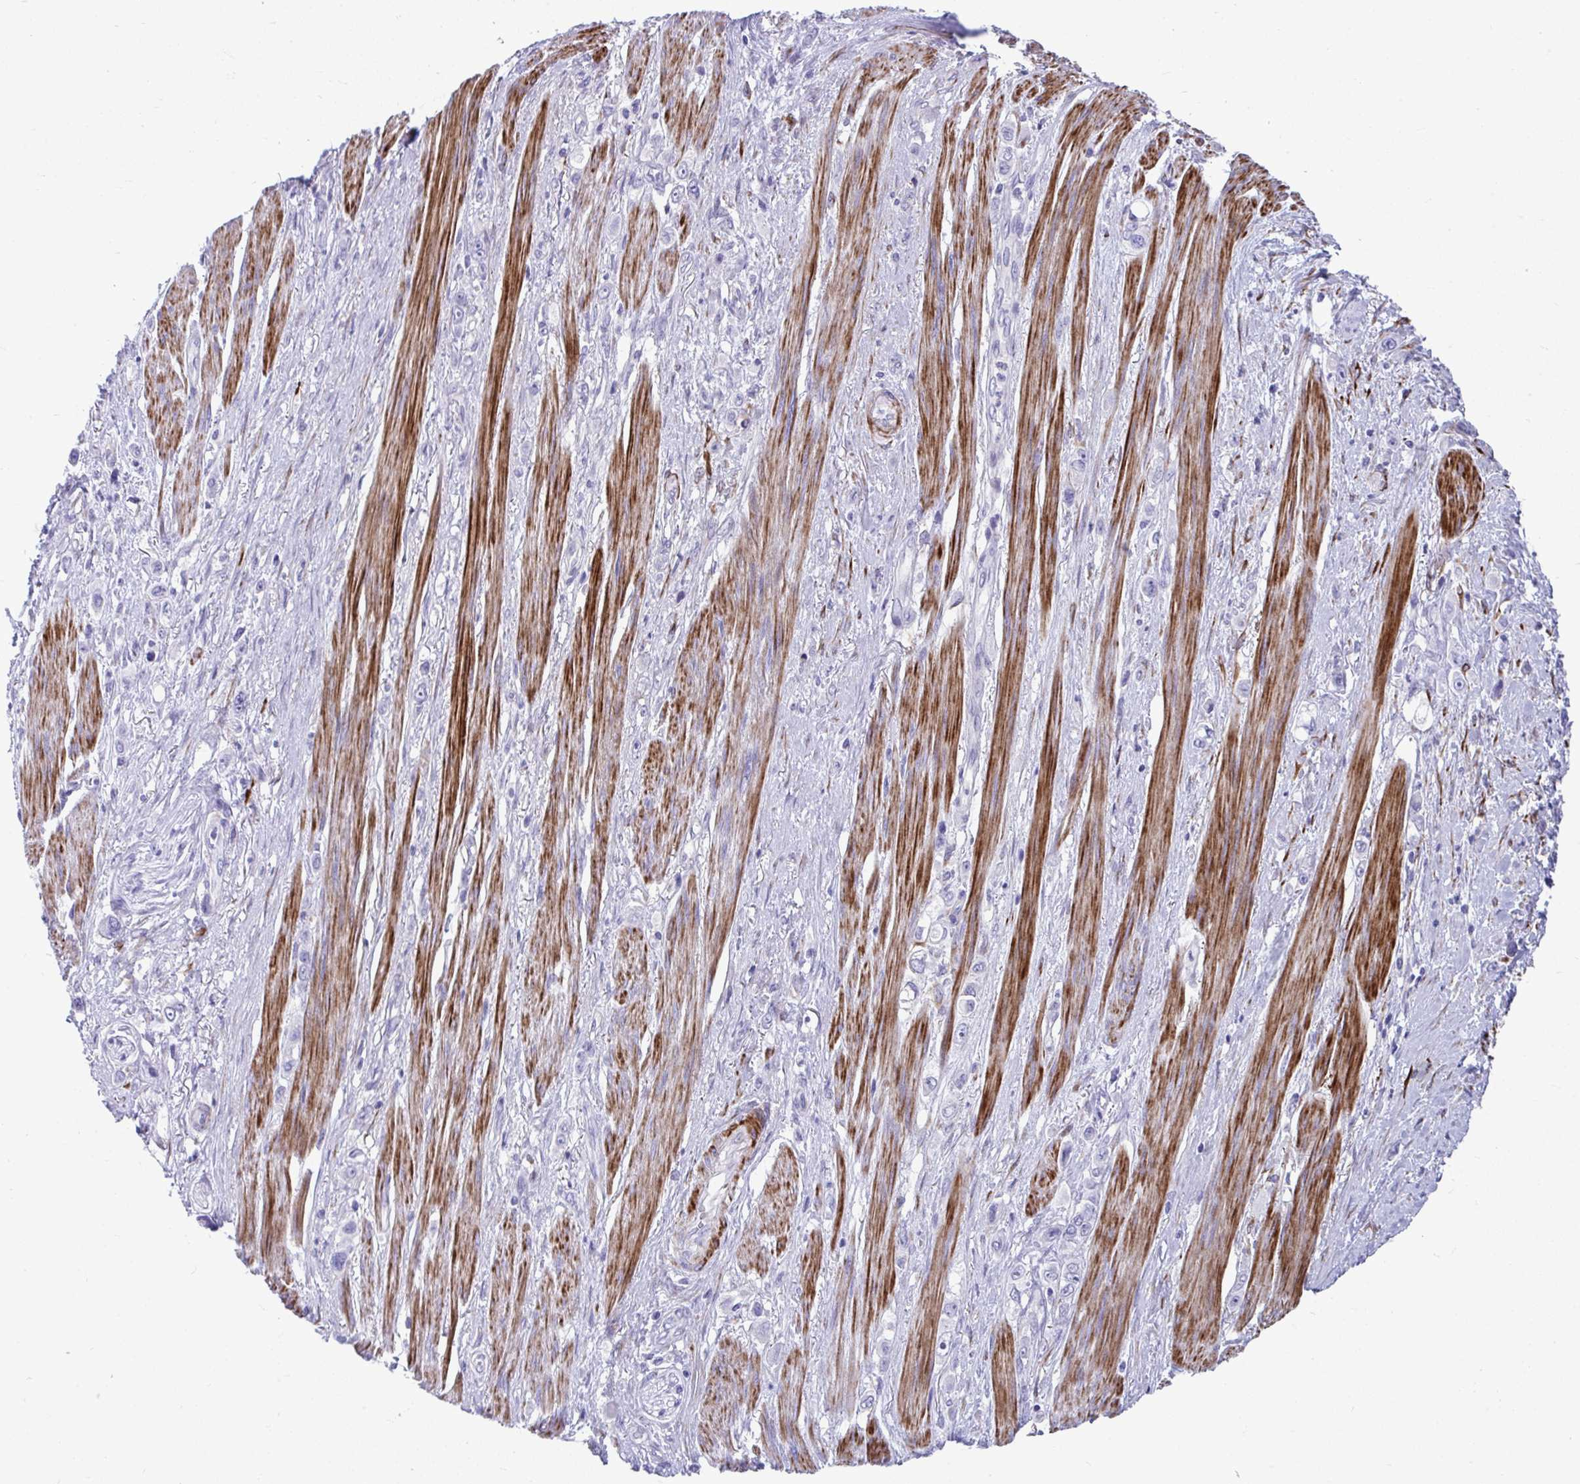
{"staining": {"intensity": "negative", "quantity": "none", "location": "none"}, "tissue": "stomach cancer", "cell_type": "Tumor cells", "image_type": "cancer", "snomed": [{"axis": "morphology", "description": "Adenocarcinoma, NOS"}, {"axis": "topography", "description": "Stomach, upper"}], "caption": "A high-resolution histopathology image shows immunohistochemistry staining of stomach cancer (adenocarcinoma), which displays no significant staining in tumor cells.", "gene": "GRXCR2", "patient": {"sex": "male", "age": 75}}